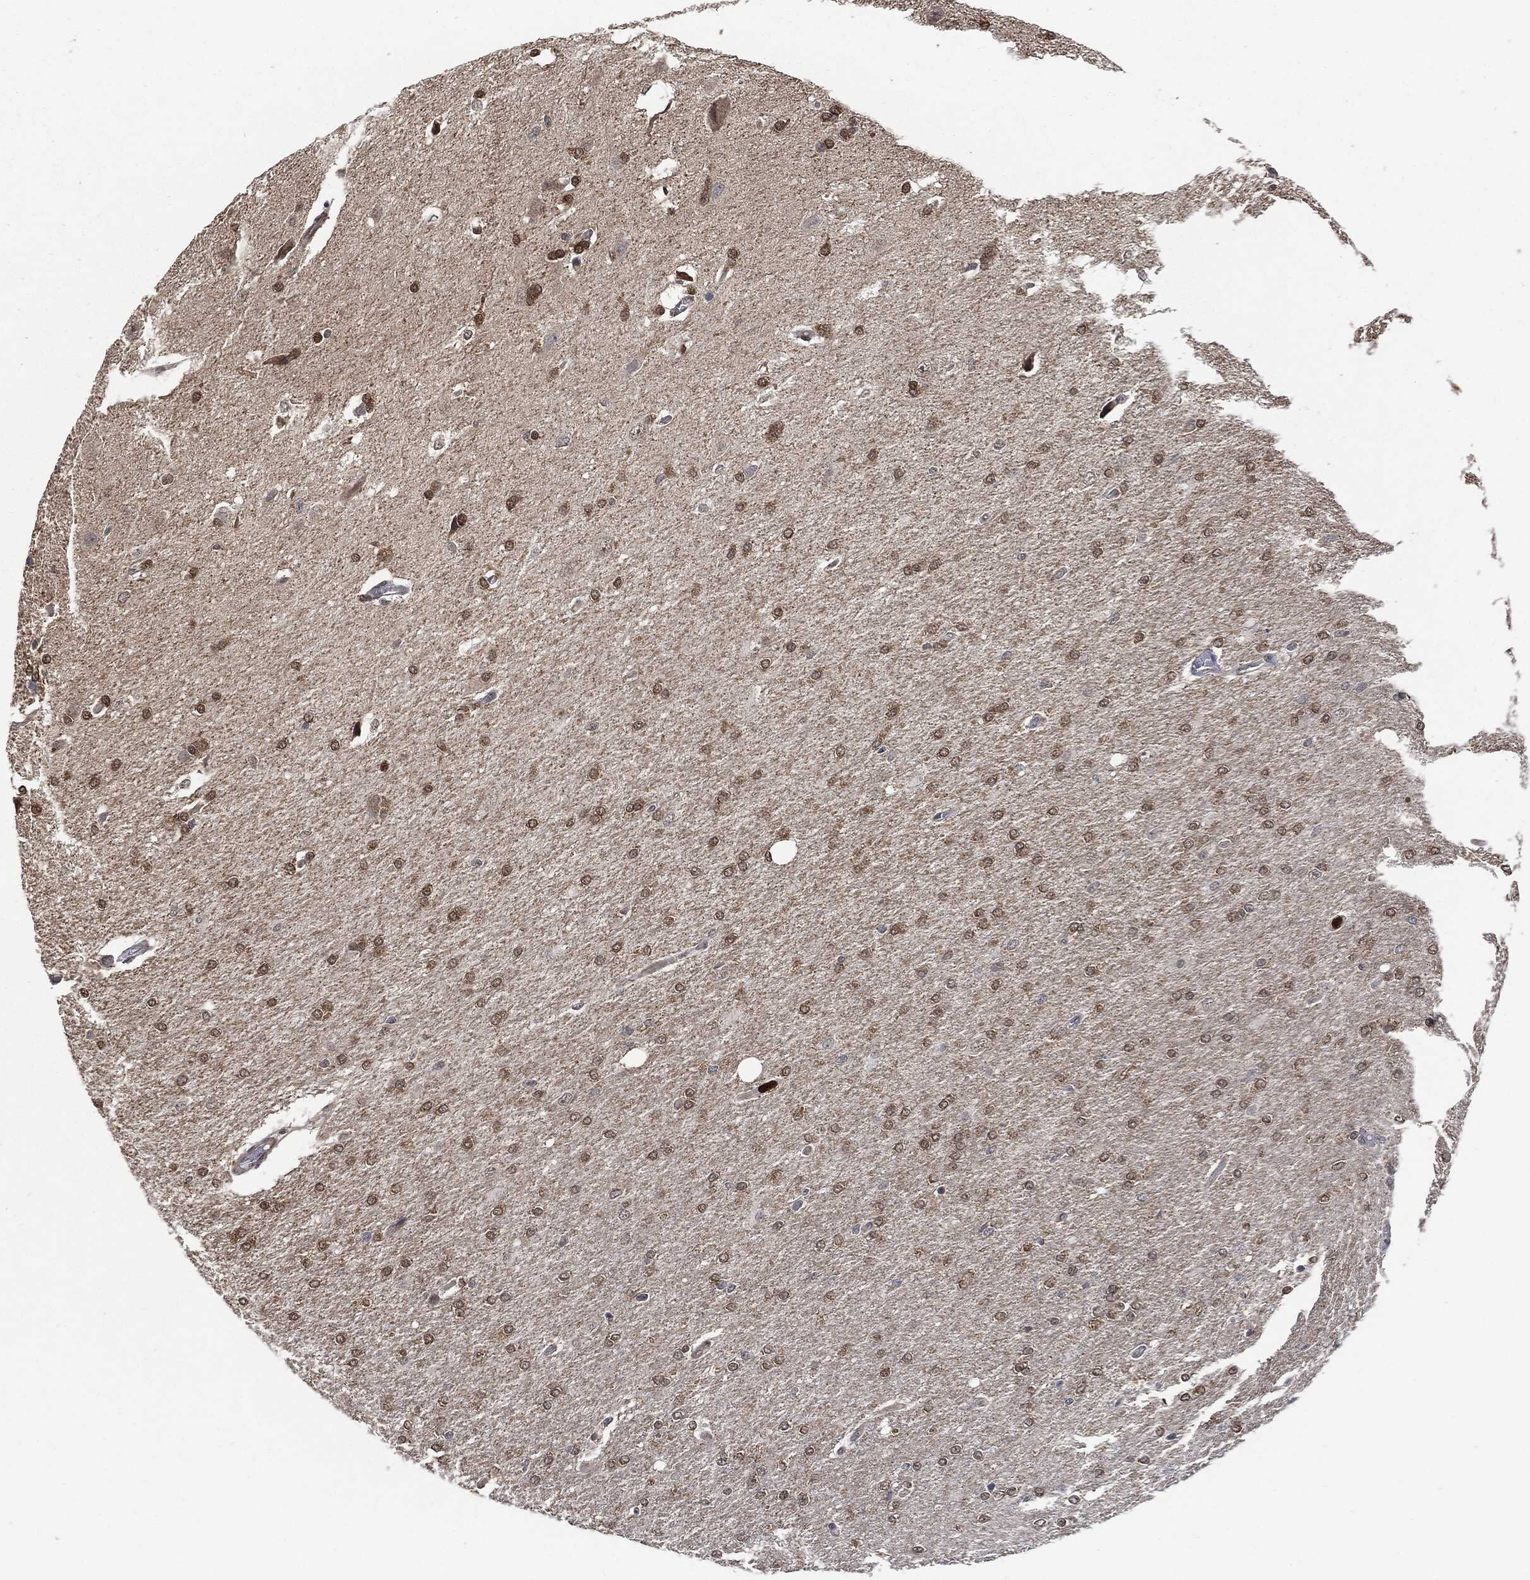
{"staining": {"intensity": "moderate", "quantity": ">75%", "location": "nuclear"}, "tissue": "glioma", "cell_type": "Tumor cells", "image_type": "cancer", "snomed": [{"axis": "morphology", "description": "Glioma, malignant, High grade"}, {"axis": "topography", "description": "Cerebral cortex"}], "caption": "Malignant glioma (high-grade) was stained to show a protein in brown. There is medium levels of moderate nuclear positivity in approximately >75% of tumor cells.", "gene": "S100A9", "patient": {"sex": "male", "age": 70}}